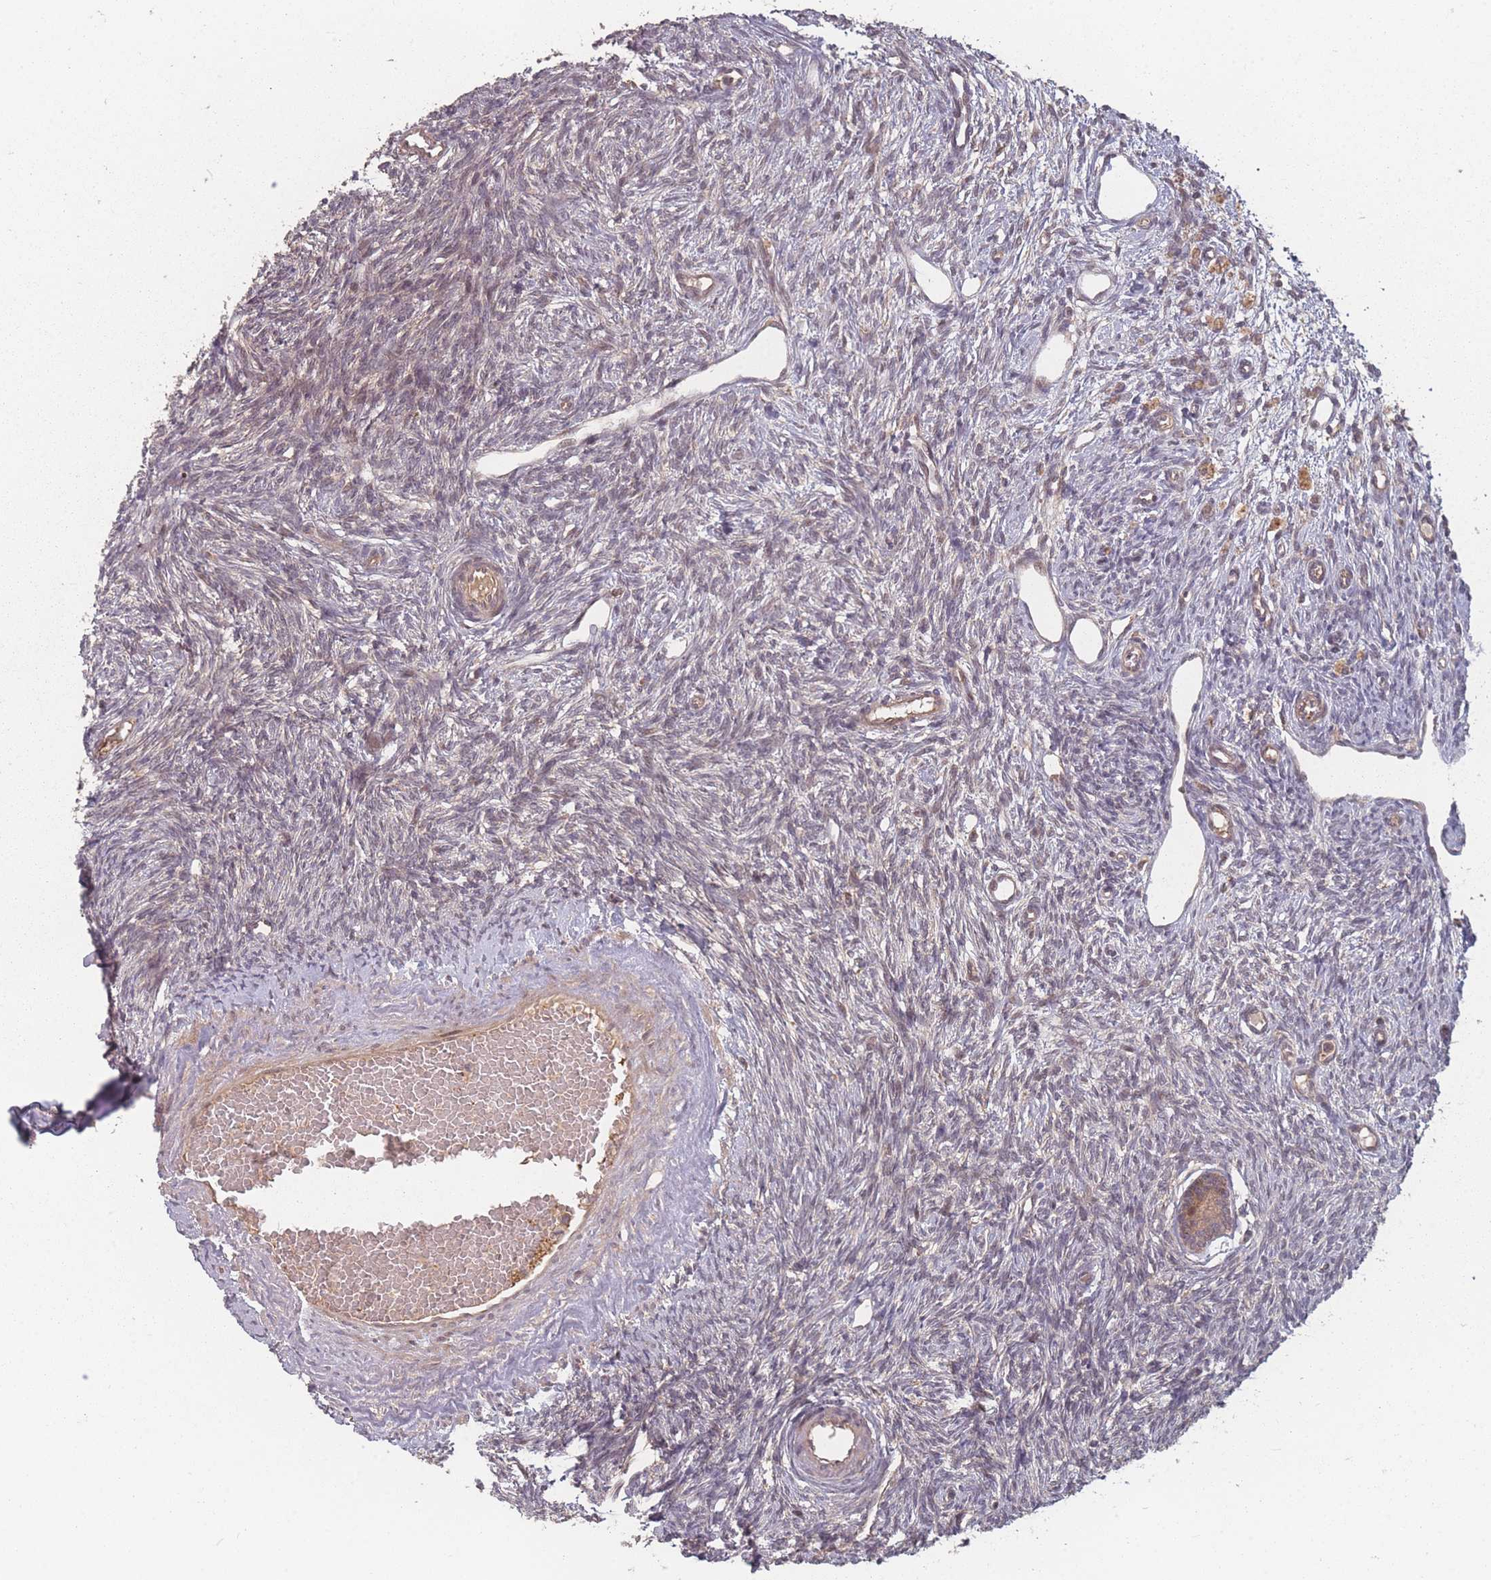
{"staining": {"intensity": "moderate", "quantity": ">75%", "location": "cytoplasmic/membranous"}, "tissue": "ovary", "cell_type": "Follicle cells", "image_type": "normal", "snomed": [{"axis": "morphology", "description": "Normal tissue, NOS"}, {"axis": "morphology", "description": "Cyst, NOS"}, {"axis": "topography", "description": "Ovary"}], "caption": "Immunohistochemical staining of normal ovary displays >75% levels of moderate cytoplasmic/membranous protein expression in about >75% of follicle cells. The protein is stained brown, and the nuclei are stained in blue (DAB (3,3'-diaminobenzidine) IHC with brightfield microscopy, high magnification).", "gene": "HAGH", "patient": {"sex": "female", "age": 33}}